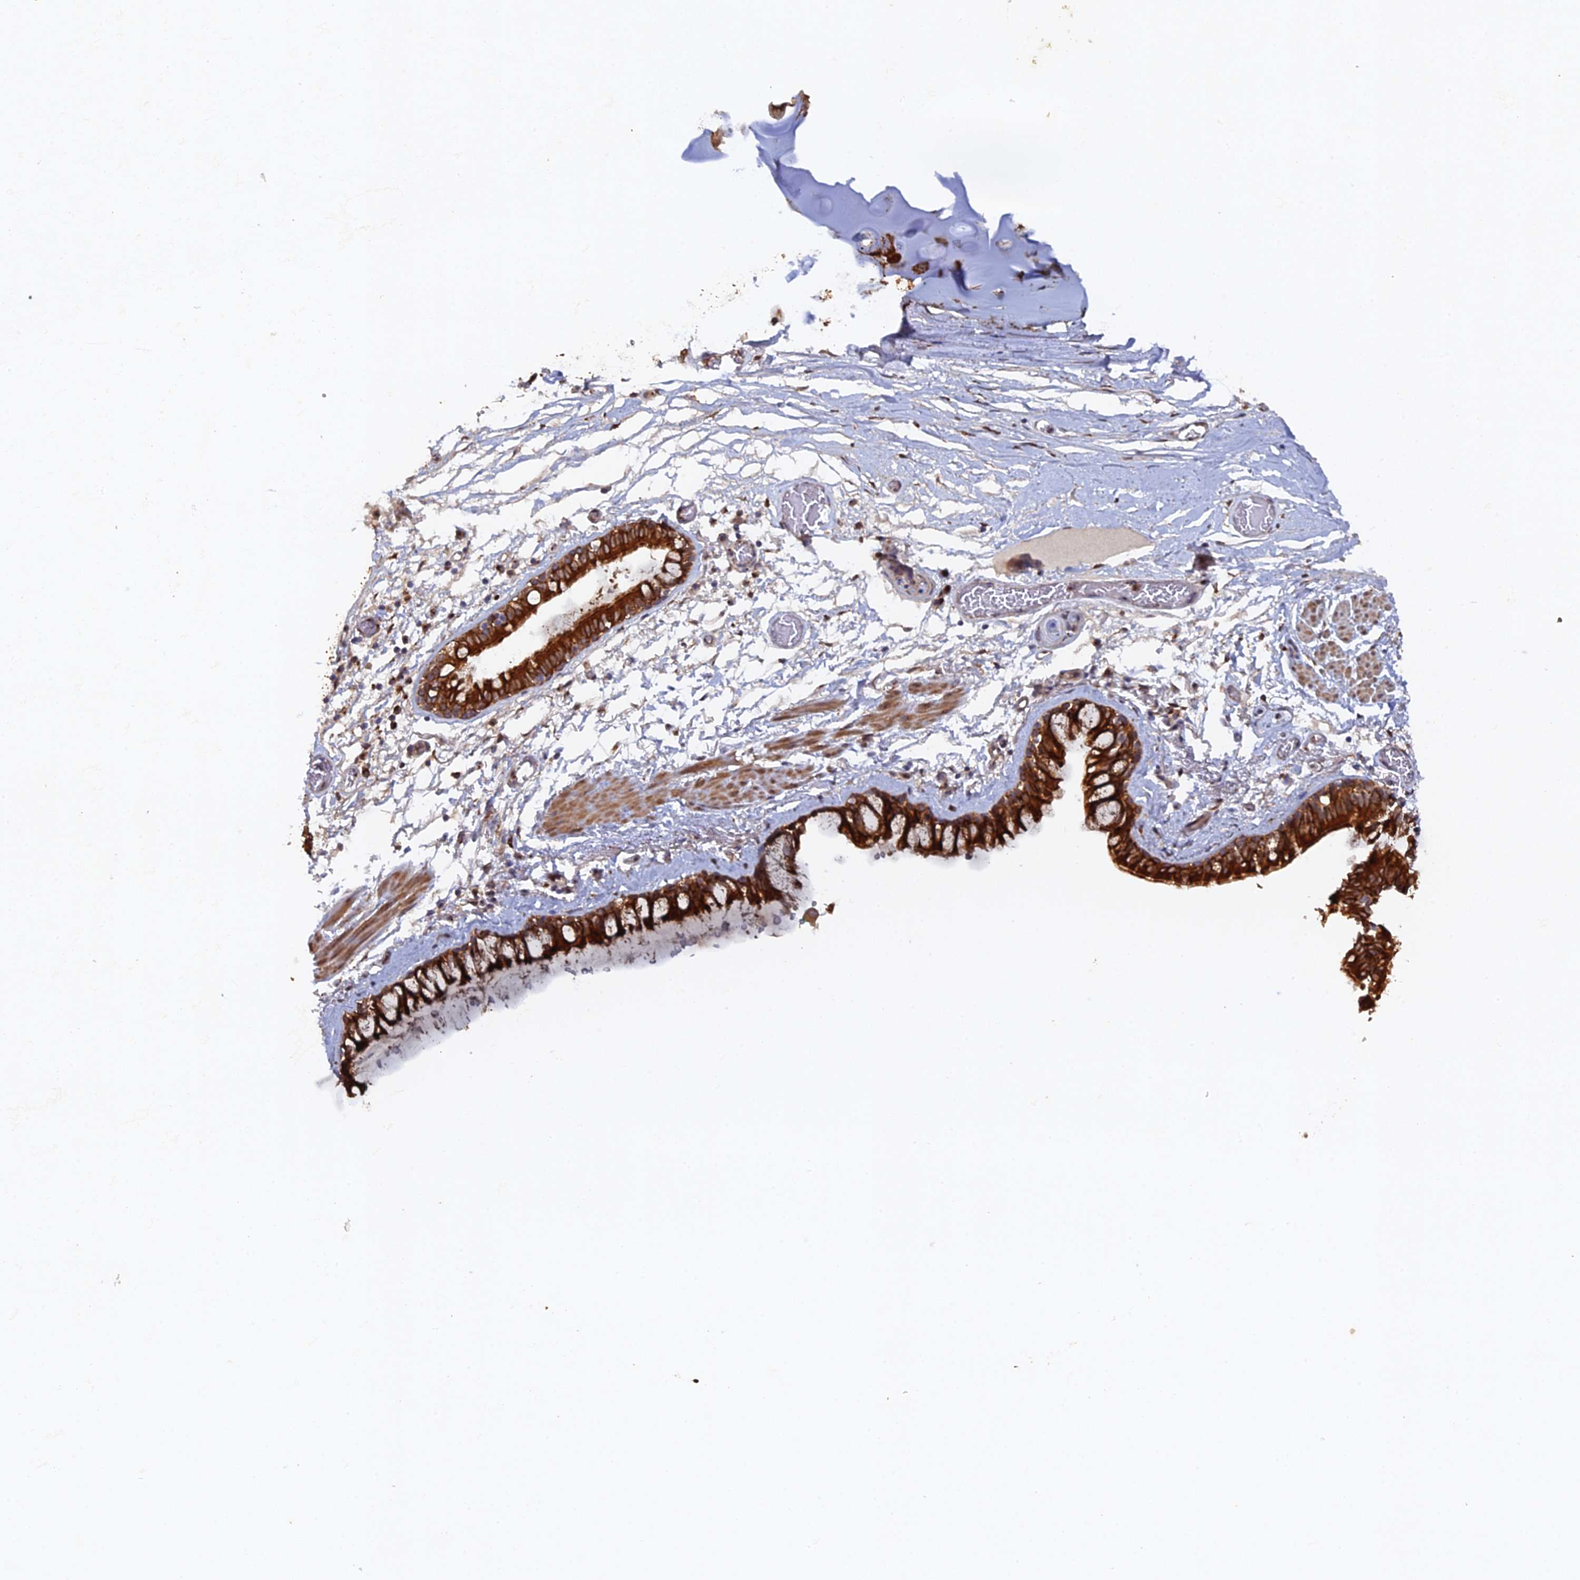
{"staining": {"intensity": "strong", "quantity": ">75%", "location": "cytoplasmic/membranous"}, "tissue": "bronchus", "cell_type": "Respiratory epithelial cells", "image_type": "normal", "snomed": [{"axis": "morphology", "description": "Normal tissue, NOS"}, {"axis": "topography", "description": "Cartilage tissue"}], "caption": "A brown stain labels strong cytoplasmic/membranous expression of a protein in respiratory epithelial cells of unremarkable bronchus. Nuclei are stained in blue.", "gene": "VPS37C", "patient": {"sex": "male", "age": 63}}